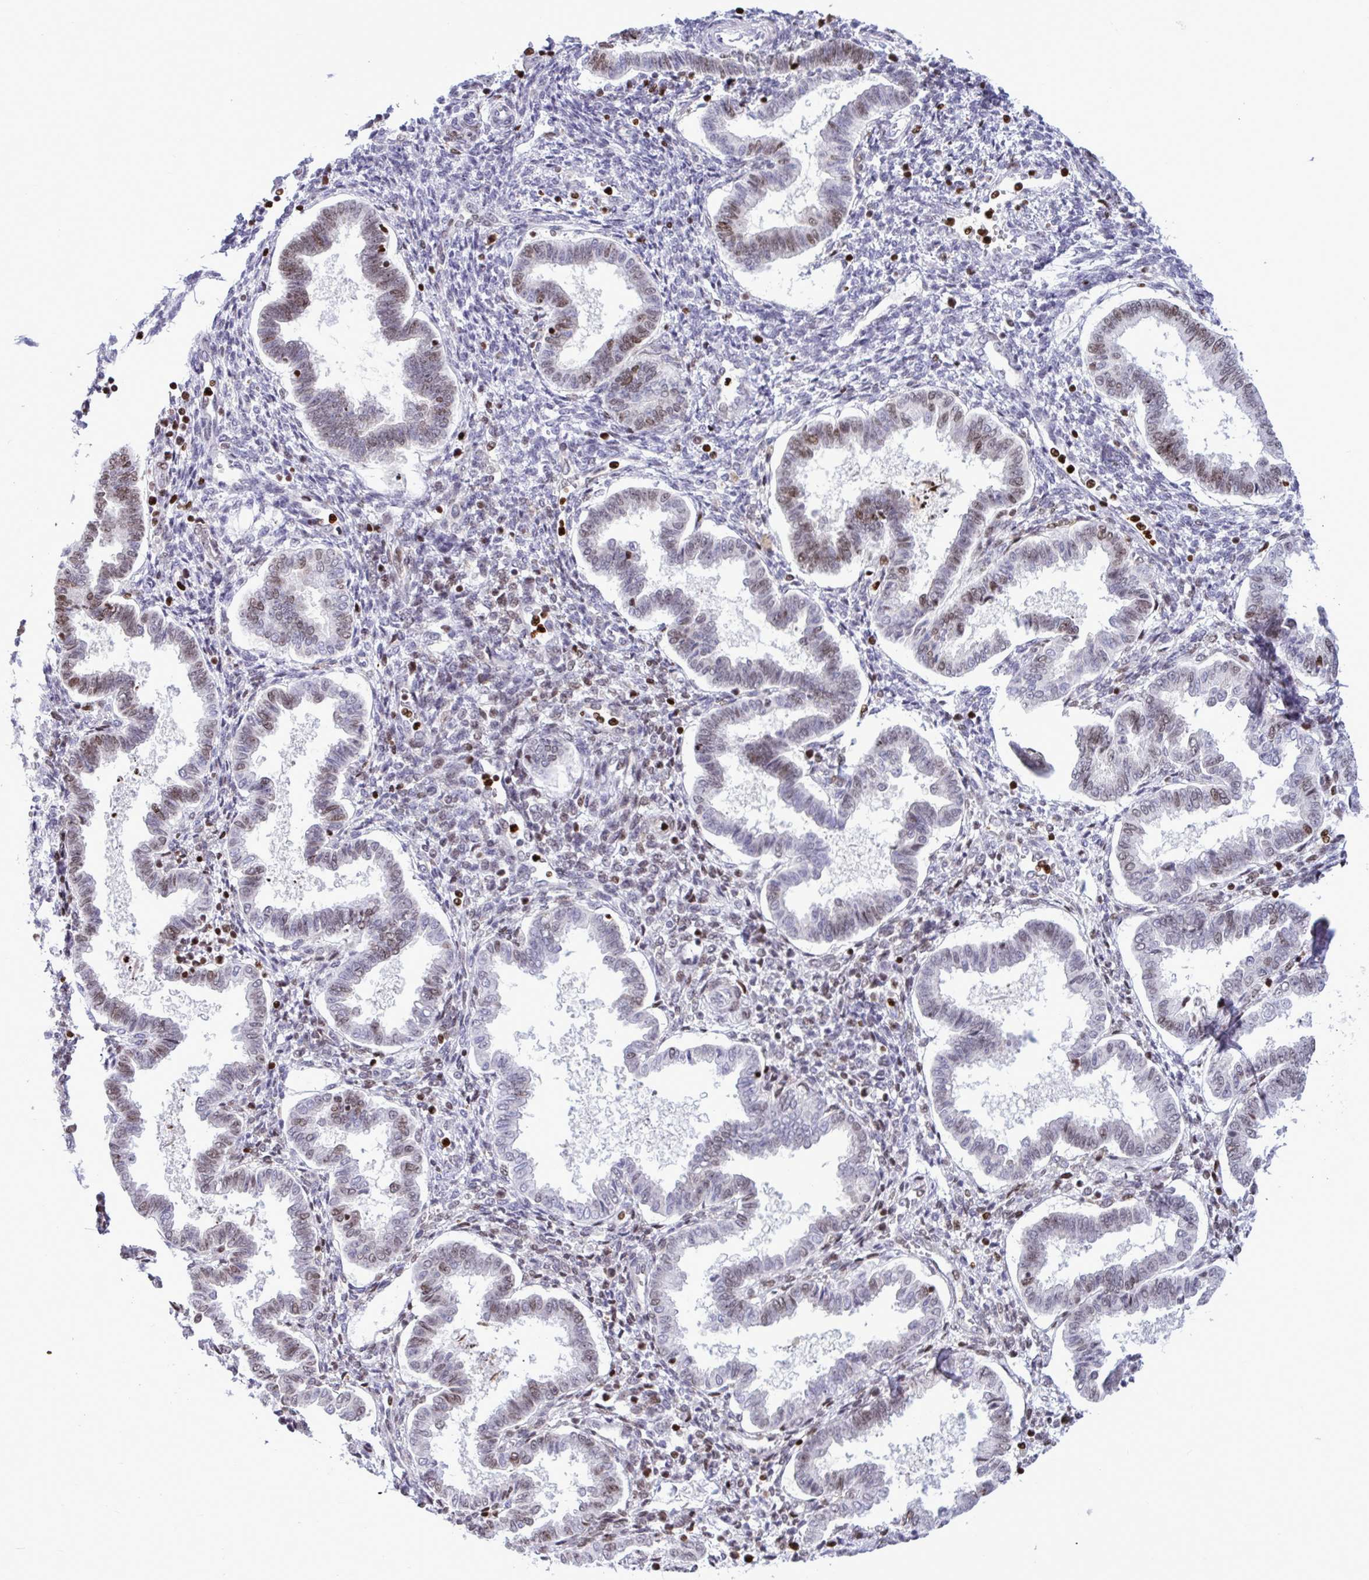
{"staining": {"intensity": "negative", "quantity": "none", "location": "none"}, "tissue": "endometrium", "cell_type": "Cells in endometrial stroma", "image_type": "normal", "snomed": [{"axis": "morphology", "description": "Normal tissue, NOS"}, {"axis": "topography", "description": "Endometrium"}], "caption": "DAB (3,3'-diaminobenzidine) immunohistochemical staining of normal endometrium demonstrates no significant staining in cells in endometrial stroma. Brightfield microscopy of IHC stained with DAB (brown) and hematoxylin (blue), captured at high magnification.", "gene": "HMGB2", "patient": {"sex": "female", "age": 24}}